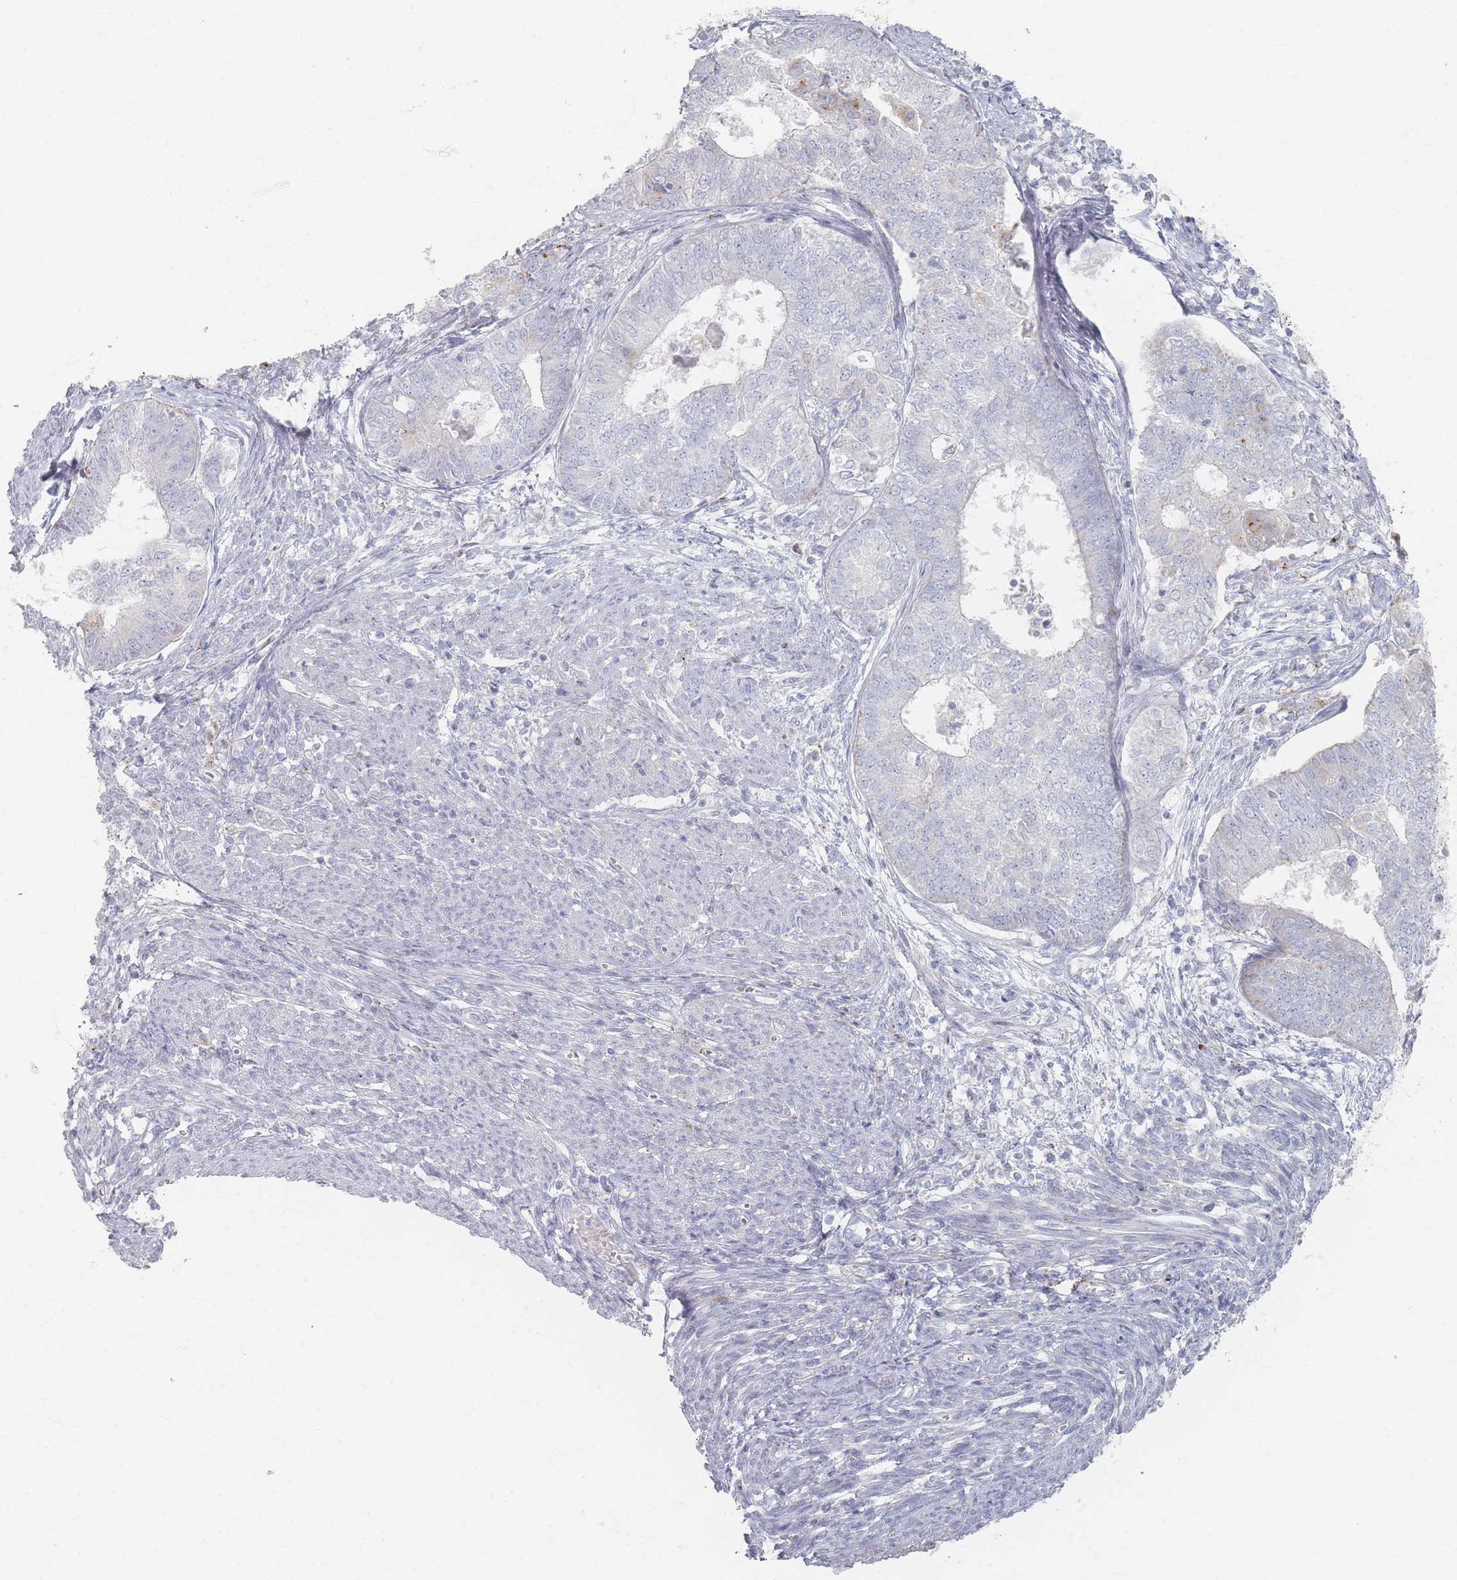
{"staining": {"intensity": "negative", "quantity": "none", "location": "none"}, "tissue": "endometrial cancer", "cell_type": "Tumor cells", "image_type": "cancer", "snomed": [{"axis": "morphology", "description": "Adenocarcinoma, NOS"}, {"axis": "topography", "description": "Endometrium"}], "caption": "There is no significant positivity in tumor cells of endometrial adenocarcinoma.", "gene": "SLC2A11", "patient": {"sex": "female", "age": 62}}